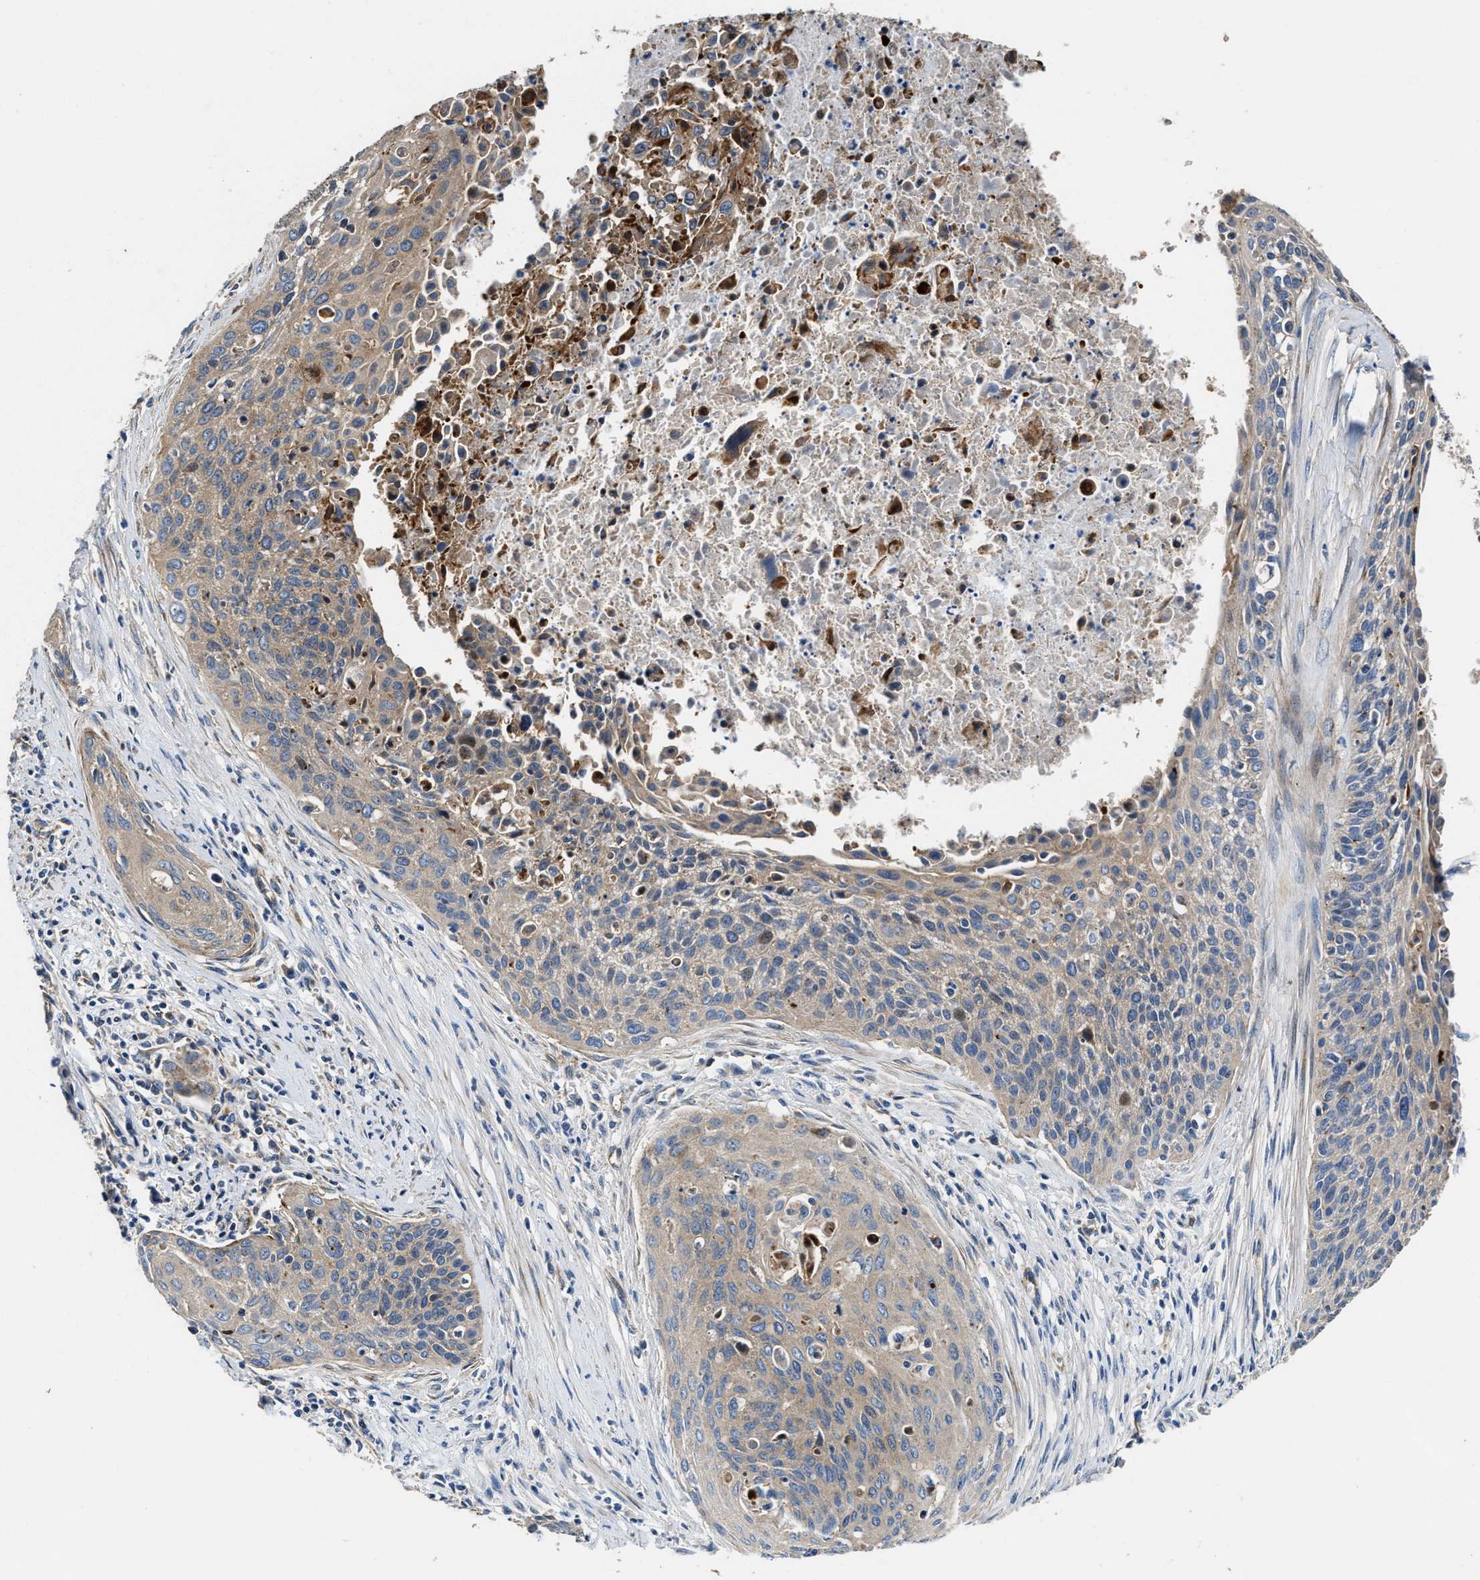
{"staining": {"intensity": "weak", "quantity": ">75%", "location": "cytoplasmic/membranous"}, "tissue": "cervical cancer", "cell_type": "Tumor cells", "image_type": "cancer", "snomed": [{"axis": "morphology", "description": "Squamous cell carcinoma, NOS"}, {"axis": "topography", "description": "Cervix"}], "caption": "Human cervical cancer stained for a protein (brown) demonstrates weak cytoplasmic/membranous positive positivity in approximately >75% of tumor cells.", "gene": "PTAR1", "patient": {"sex": "female", "age": 55}}